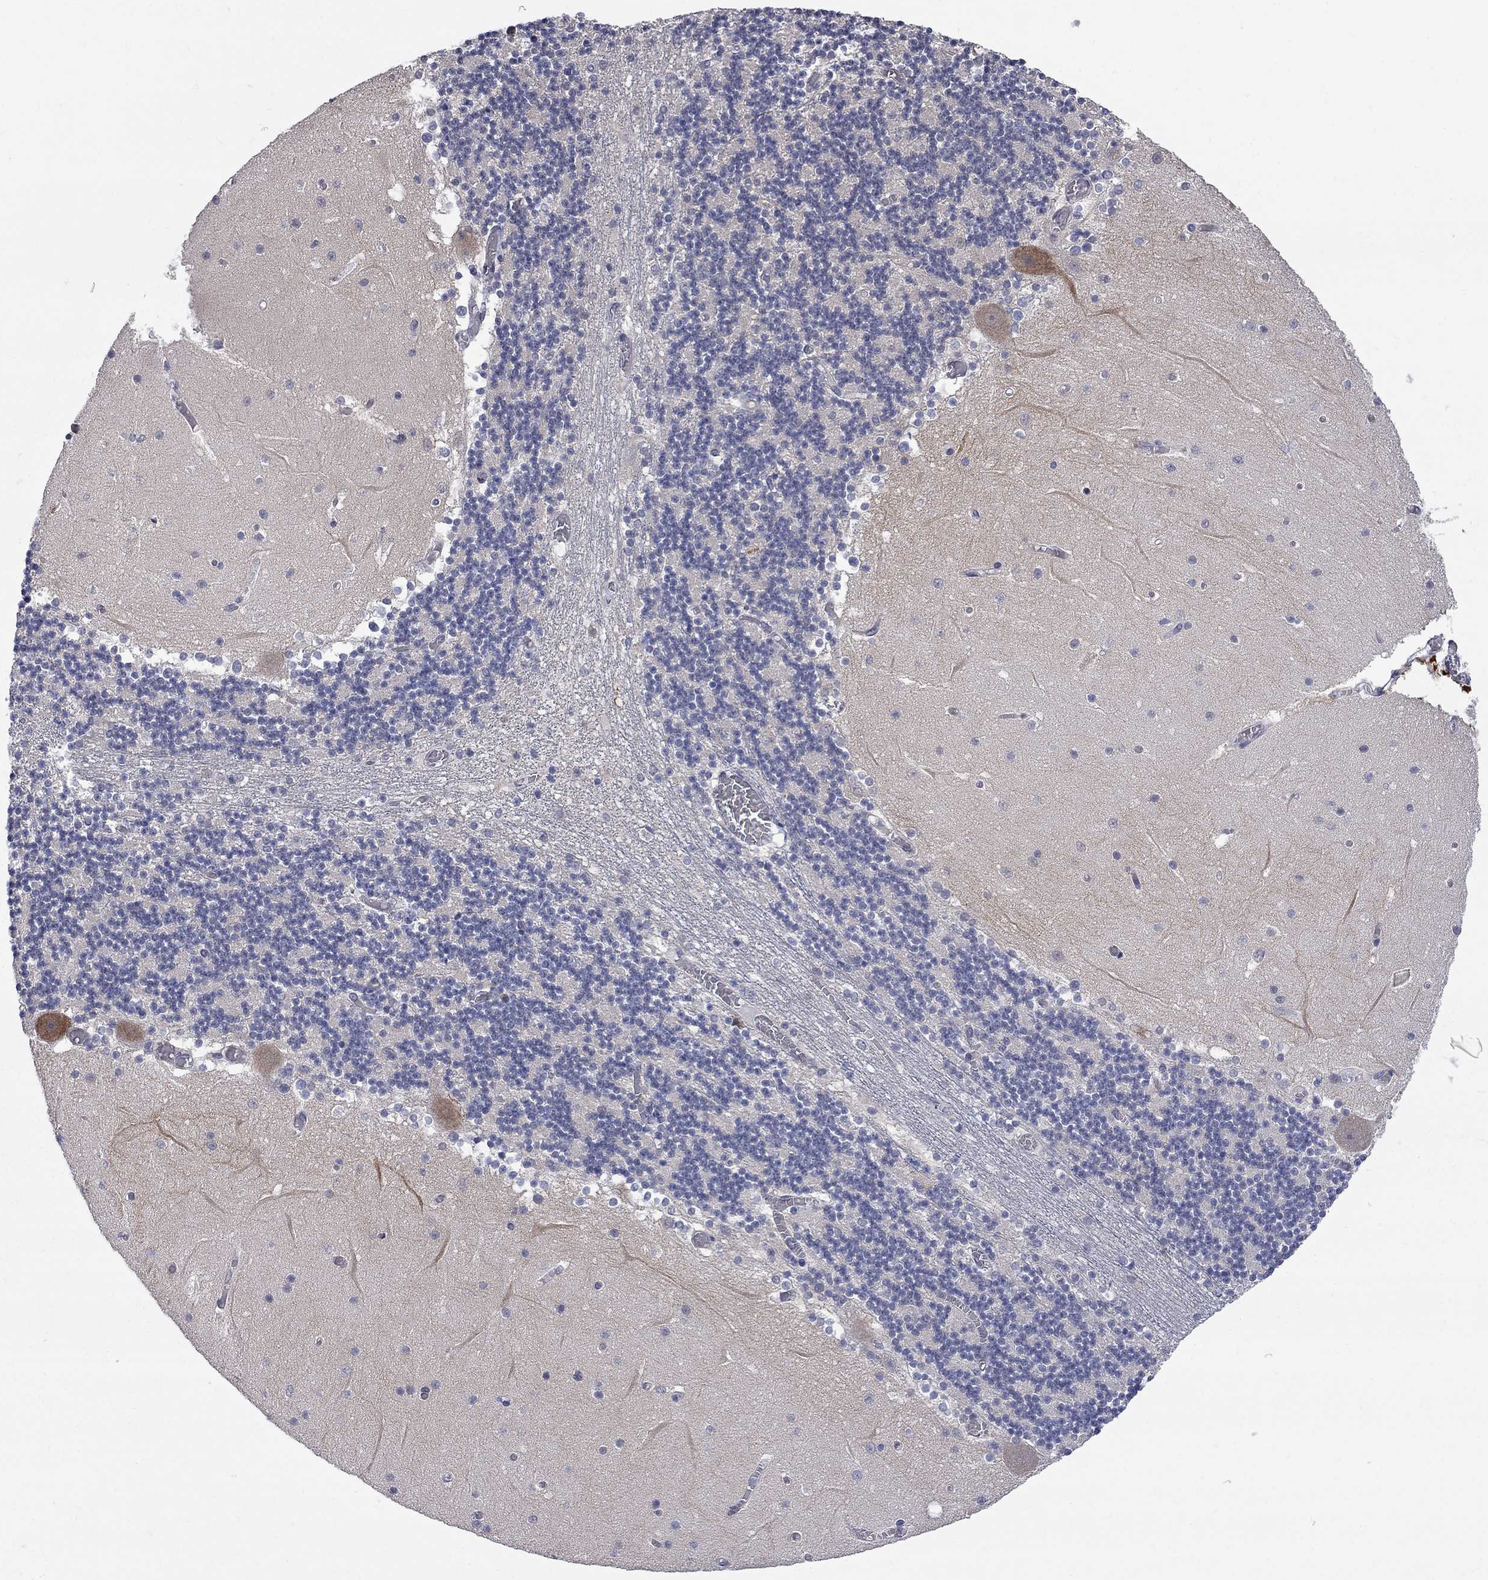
{"staining": {"intensity": "negative", "quantity": "none", "location": "none"}, "tissue": "cerebellum", "cell_type": "Cells in granular layer", "image_type": "normal", "snomed": [{"axis": "morphology", "description": "Normal tissue, NOS"}, {"axis": "topography", "description": "Cerebellum"}], "caption": "Immunohistochemical staining of normal human cerebellum displays no significant positivity in cells in granular layer.", "gene": "ENSG00000255639", "patient": {"sex": "female", "age": 28}}